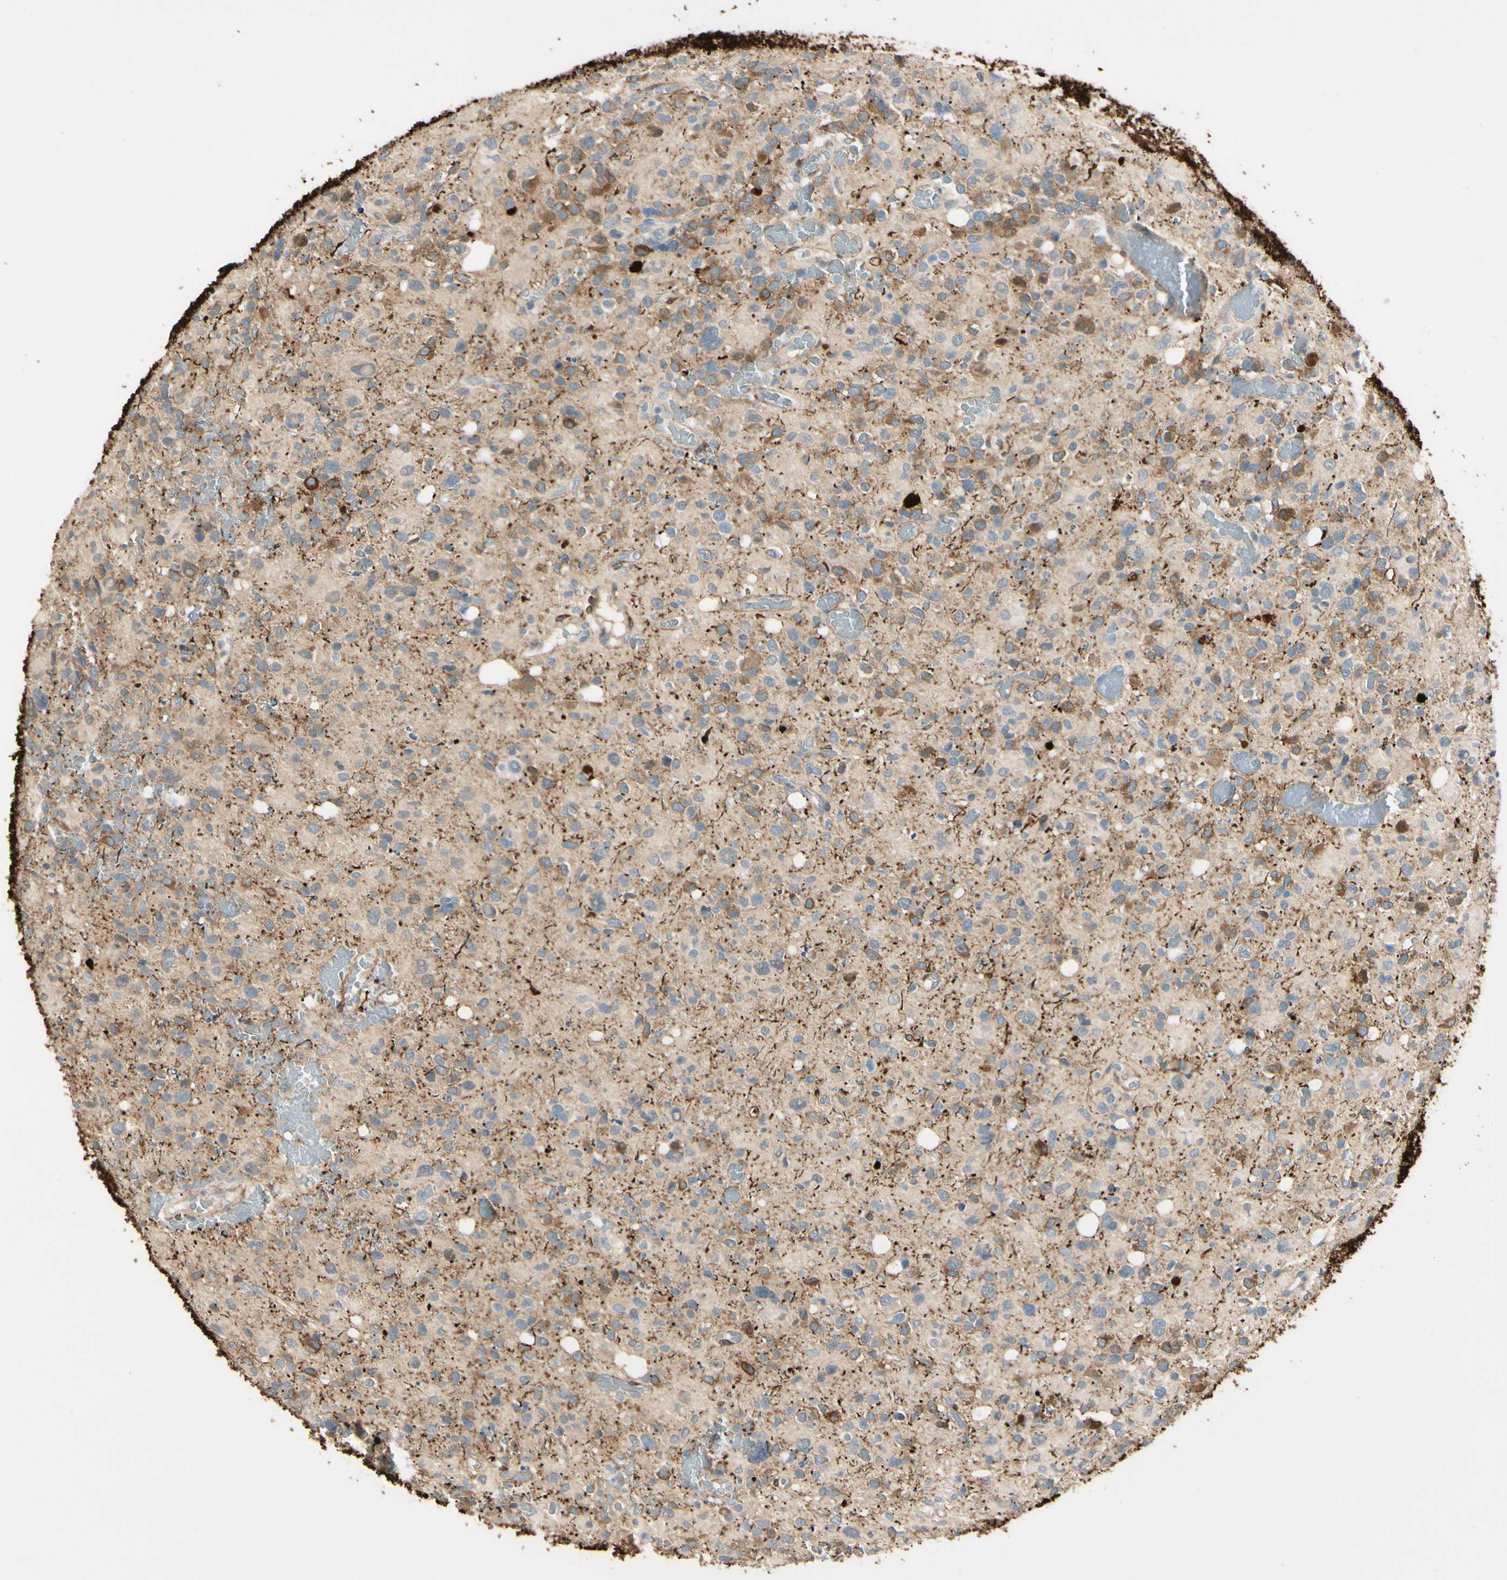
{"staining": {"intensity": "moderate", "quantity": "25%-75%", "location": "cytoplasmic/membranous"}, "tissue": "glioma", "cell_type": "Tumor cells", "image_type": "cancer", "snomed": [{"axis": "morphology", "description": "Glioma, malignant, High grade"}, {"axis": "topography", "description": "Brain"}], "caption": "High-power microscopy captured an immunohistochemistry (IHC) image of glioma, revealing moderate cytoplasmic/membranous expression in approximately 25%-75% of tumor cells. The staining was performed using DAB, with brown indicating positive protein expression. Nuclei are stained blue with hematoxylin.", "gene": "AMPH", "patient": {"sex": "male", "age": 48}}